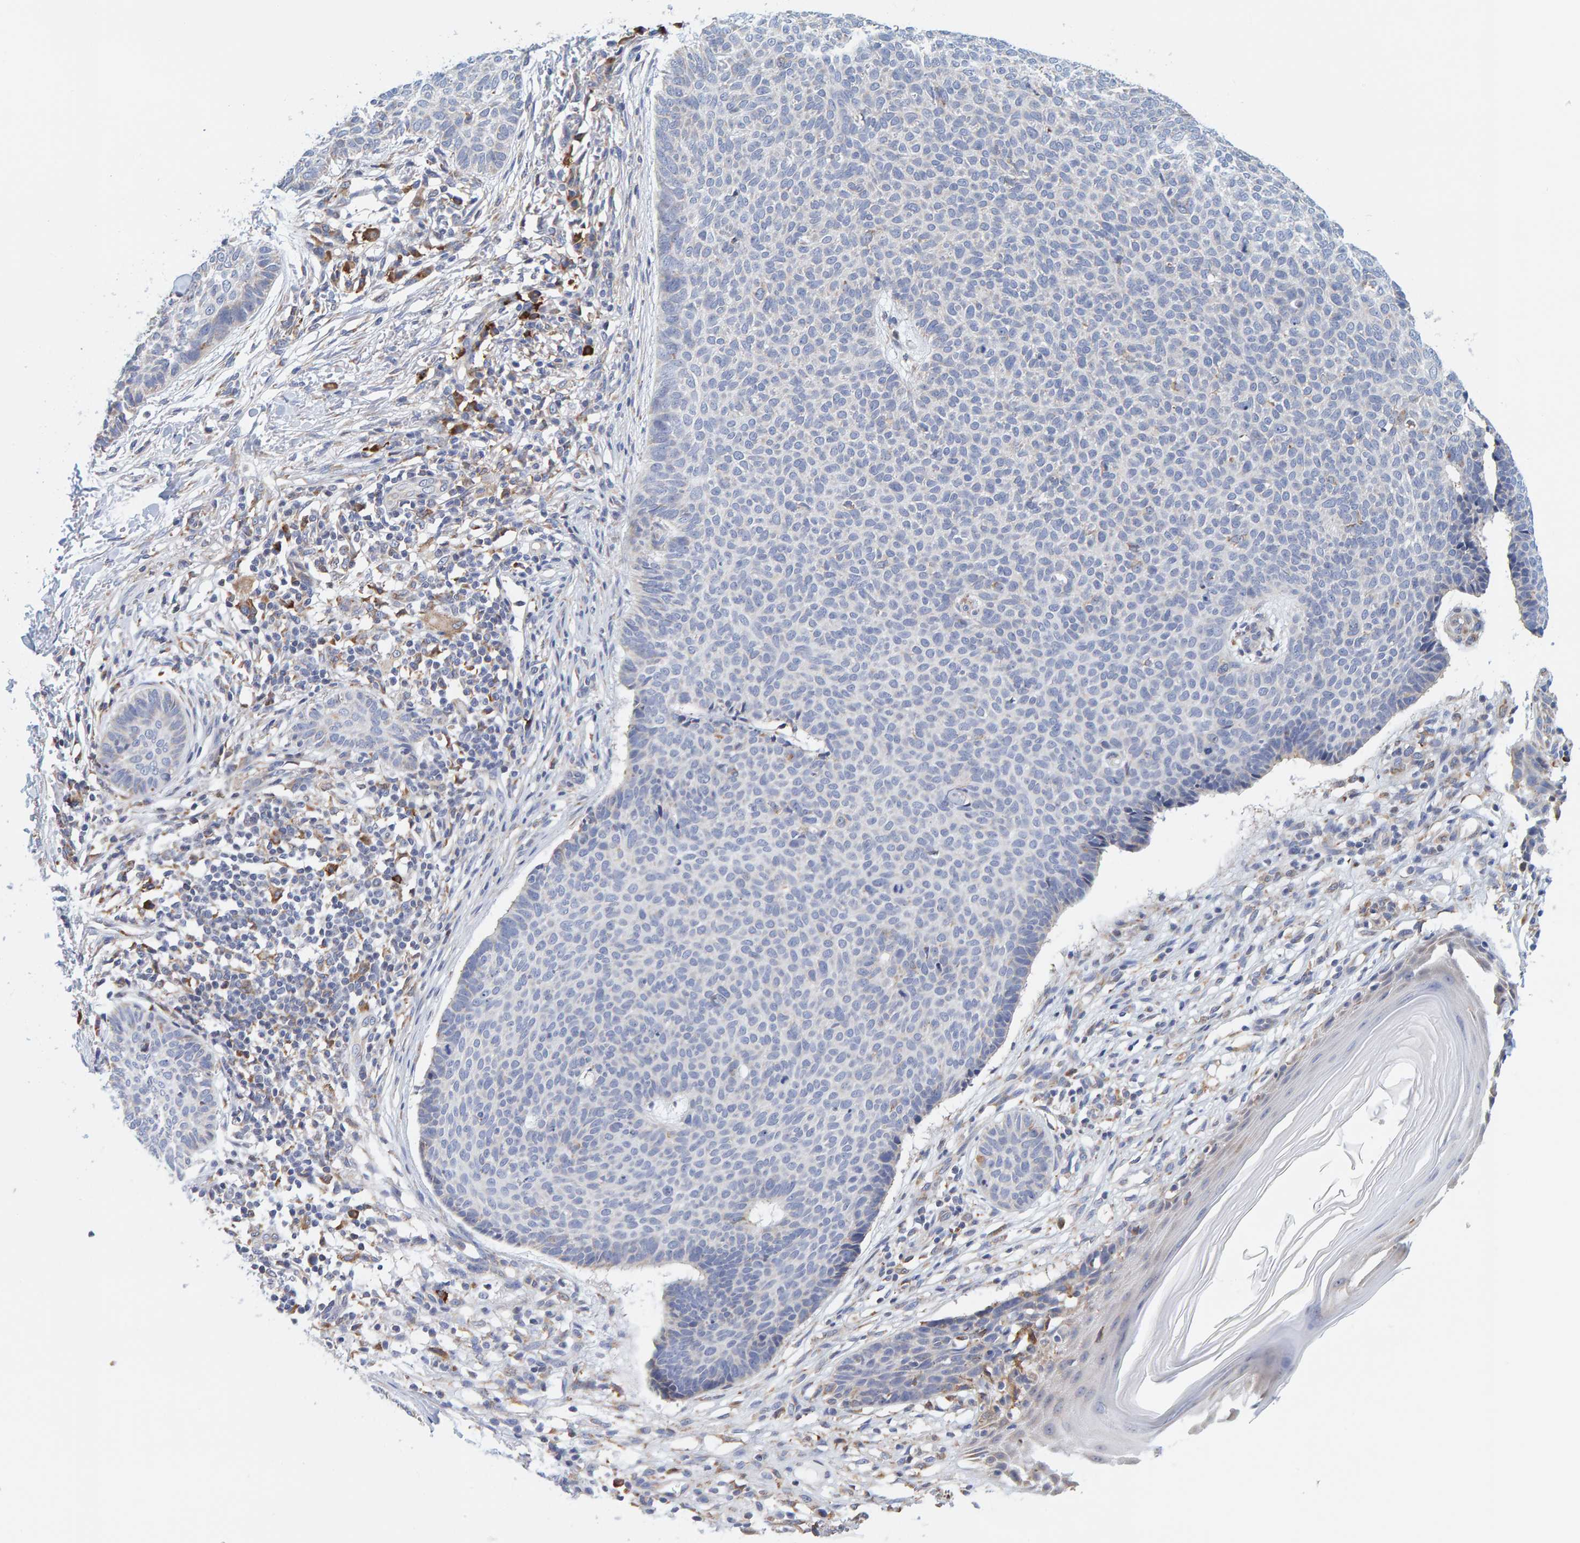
{"staining": {"intensity": "negative", "quantity": "none", "location": "none"}, "tissue": "skin cancer", "cell_type": "Tumor cells", "image_type": "cancer", "snomed": [{"axis": "morphology", "description": "Normal tissue, NOS"}, {"axis": "morphology", "description": "Basal cell carcinoma"}, {"axis": "topography", "description": "Skin"}], "caption": "The histopathology image reveals no staining of tumor cells in skin cancer.", "gene": "SGPL1", "patient": {"sex": "male", "age": 50}}